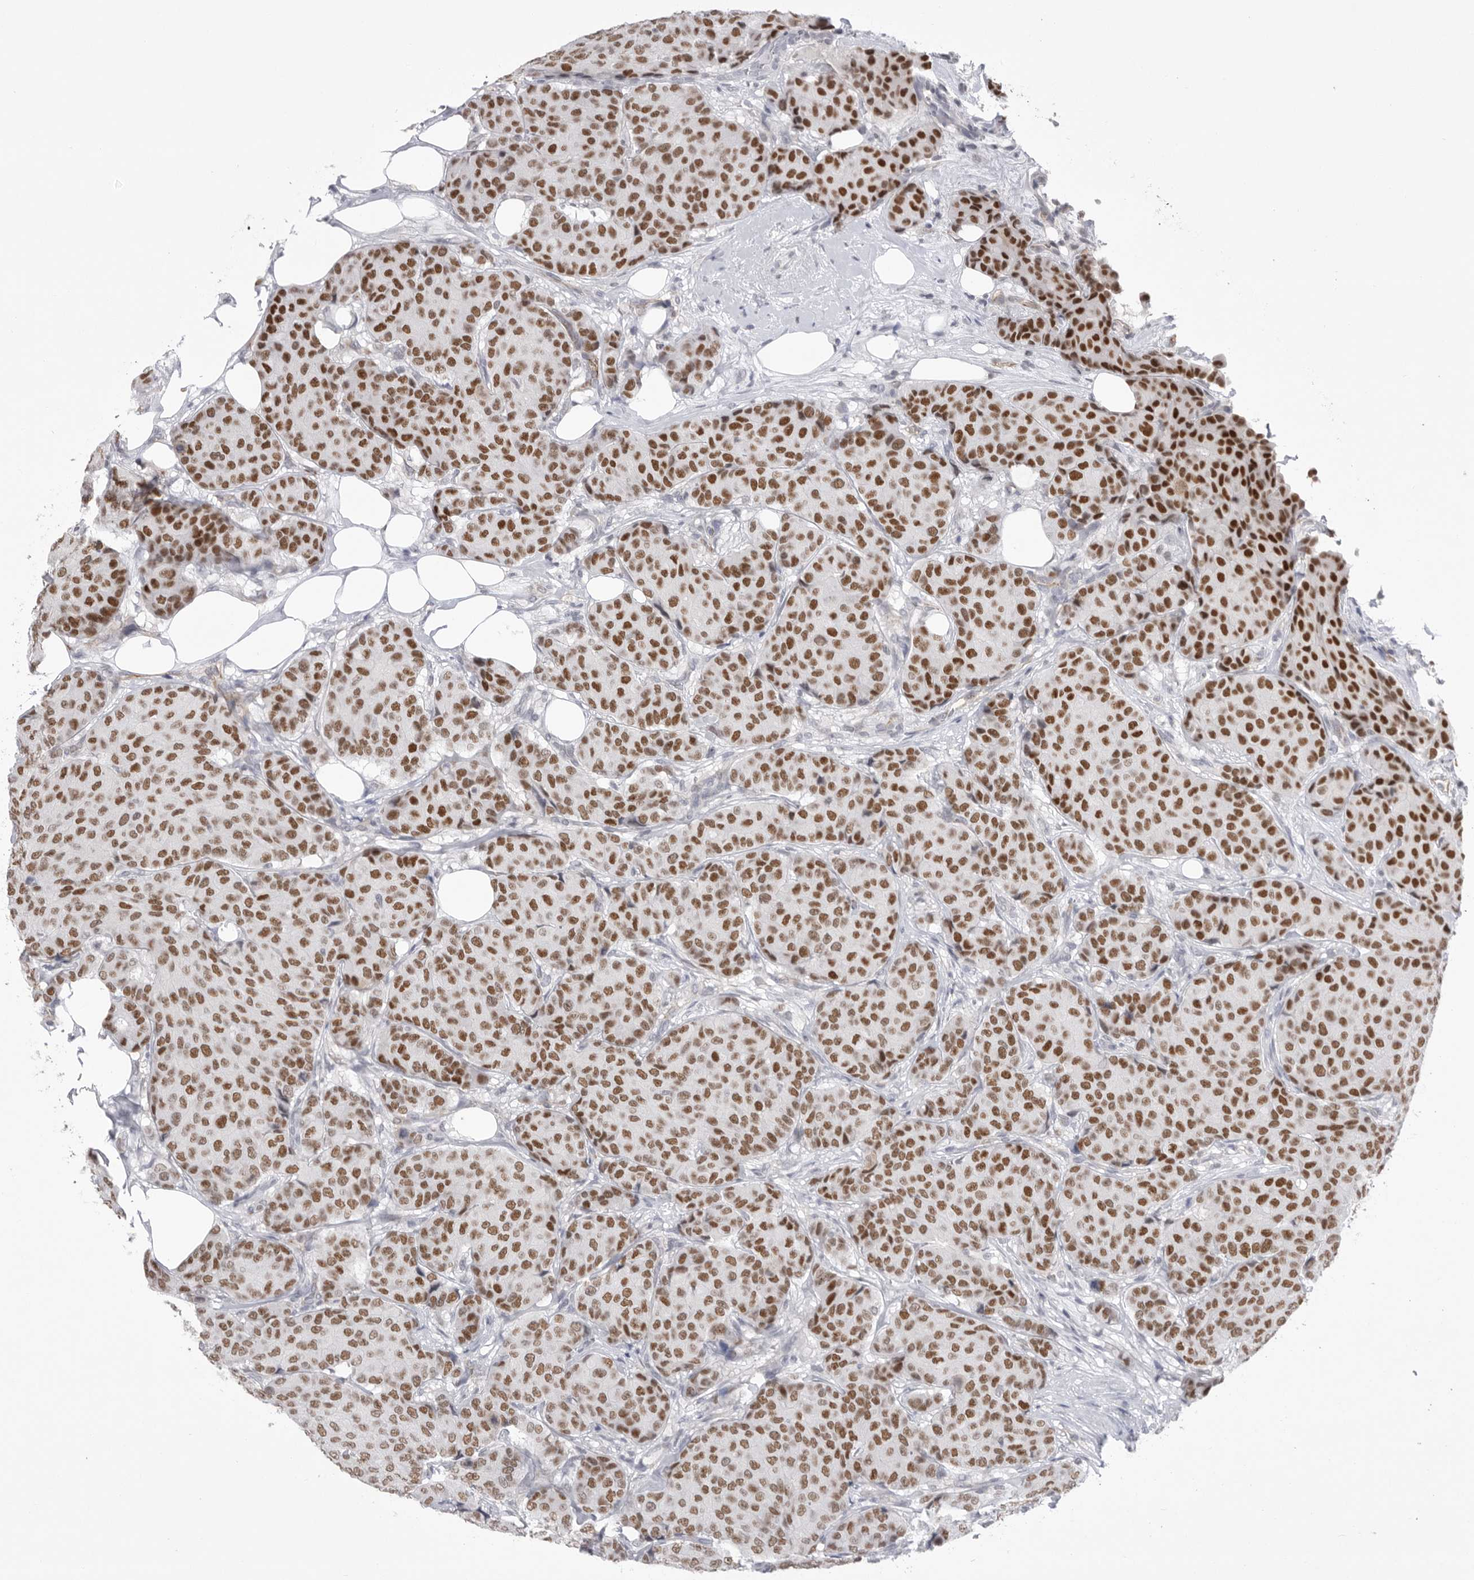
{"staining": {"intensity": "strong", "quantity": ">75%", "location": "nuclear"}, "tissue": "breast cancer", "cell_type": "Tumor cells", "image_type": "cancer", "snomed": [{"axis": "morphology", "description": "Duct carcinoma"}, {"axis": "topography", "description": "Breast"}], "caption": "There is high levels of strong nuclear positivity in tumor cells of breast cancer (invasive ductal carcinoma), as demonstrated by immunohistochemical staining (brown color).", "gene": "ZBTB7B", "patient": {"sex": "female", "age": 75}}